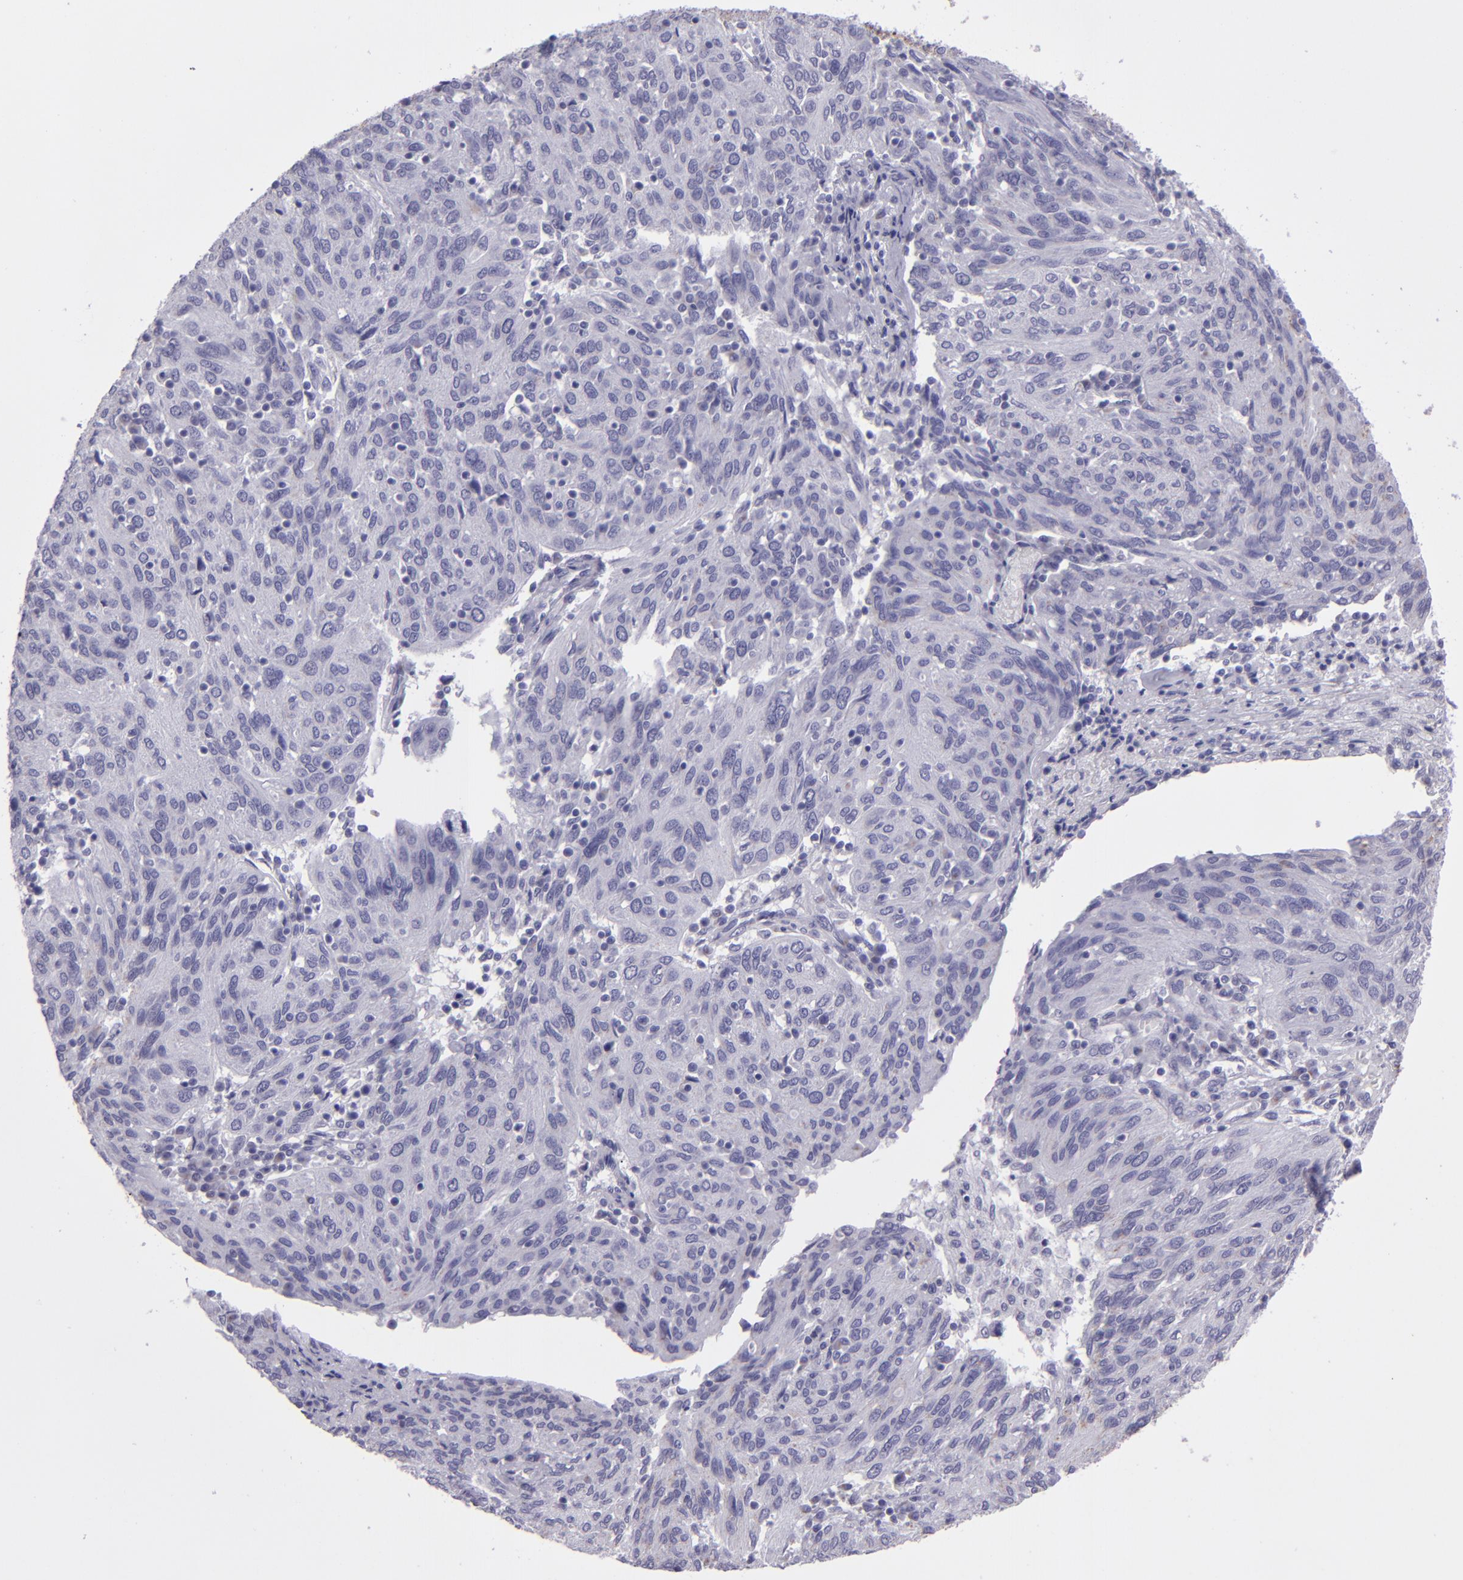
{"staining": {"intensity": "negative", "quantity": "none", "location": "none"}, "tissue": "ovarian cancer", "cell_type": "Tumor cells", "image_type": "cancer", "snomed": [{"axis": "morphology", "description": "Carcinoma, endometroid"}, {"axis": "topography", "description": "Ovary"}], "caption": "An image of human ovarian endometroid carcinoma is negative for staining in tumor cells.", "gene": "MUC5AC", "patient": {"sex": "female", "age": 50}}